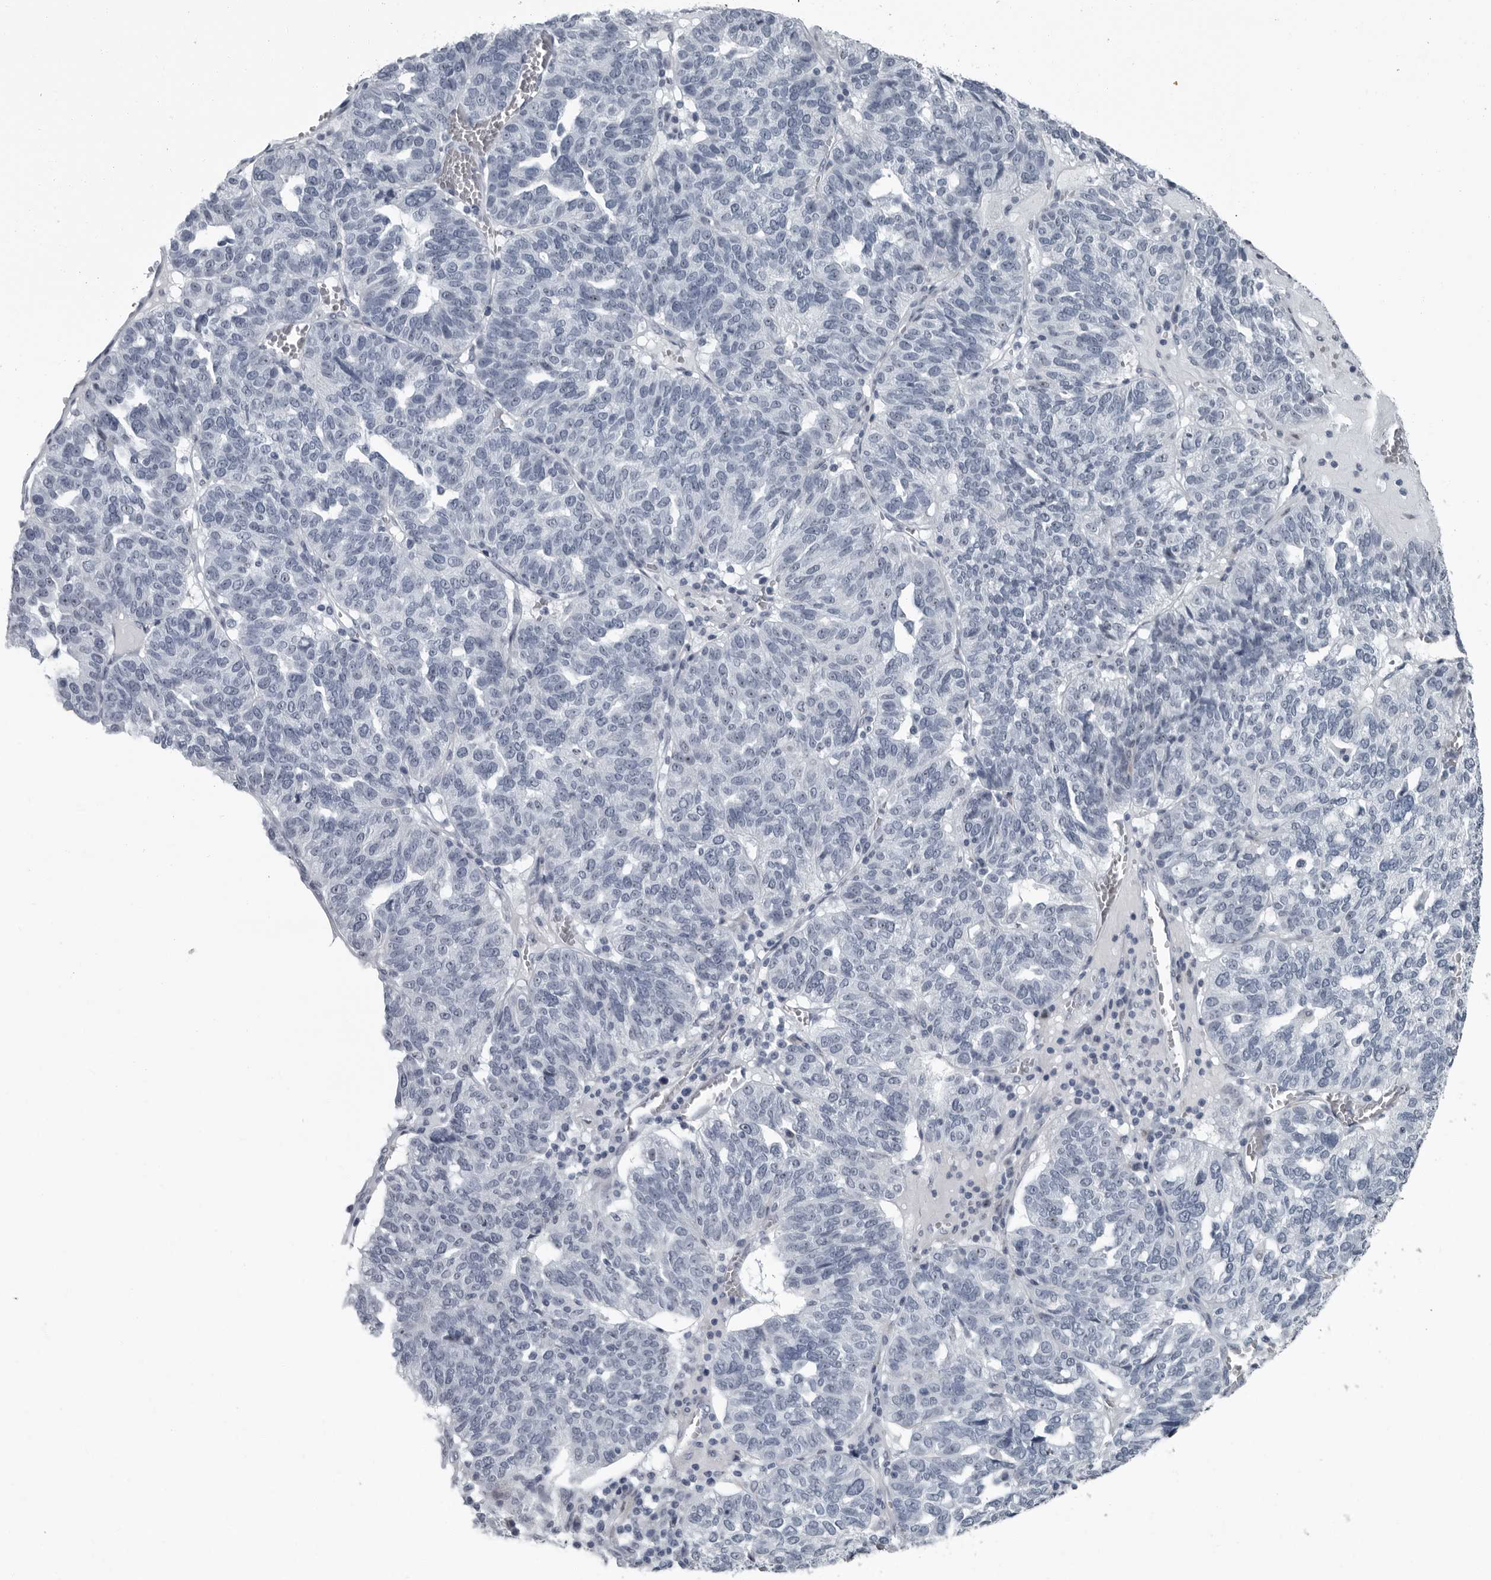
{"staining": {"intensity": "negative", "quantity": "none", "location": "none"}, "tissue": "ovarian cancer", "cell_type": "Tumor cells", "image_type": "cancer", "snomed": [{"axis": "morphology", "description": "Cystadenocarcinoma, serous, NOS"}, {"axis": "topography", "description": "Ovary"}], "caption": "This is a micrograph of immunohistochemistry staining of ovarian serous cystadenocarcinoma, which shows no staining in tumor cells. Nuclei are stained in blue.", "gene": "PDCD11", "patient": {"sex": "female", "age": 59}}